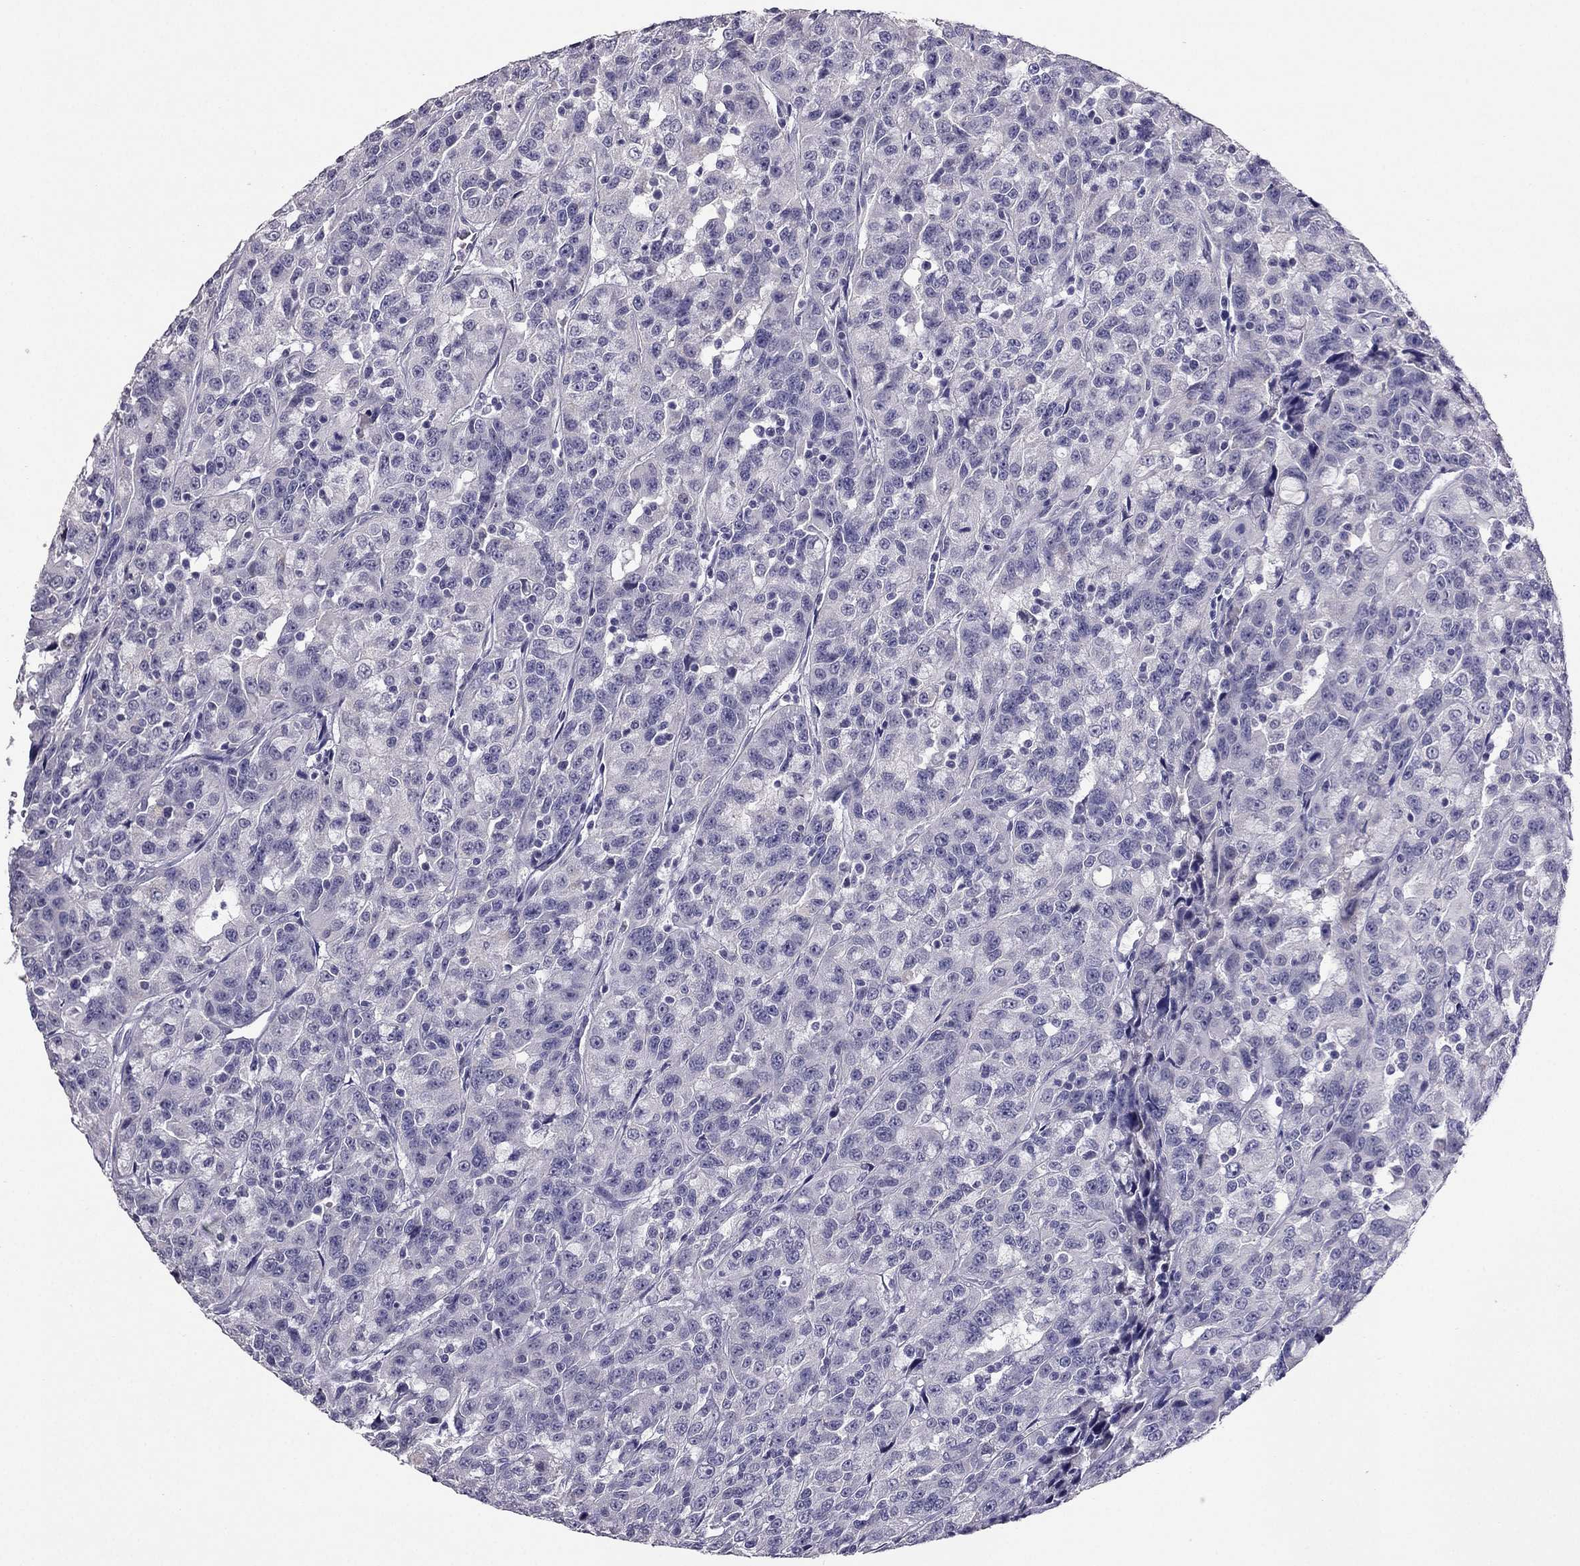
{"staining": {"intensity": "negative", "quantity": "none", "location": "none"}, "tissue": "urothelial cancer", "cell_type": "Tumor cells", "image_type": "cancer", "snomed": [{"axis": "morphology", "description": "Urothelial carcinoma, NOS"}, {"axis": "morphology", "description": "Urothelial carcinoma, High grade"}, {"axis": "topography", "description": "Urinary bladder"}], "caption": "Urothelial cancer was stained to show a protein in brown. There is no significant positivity in tumor cells.", "gene": "RHO", "patient": {"sex": "female", "age": 73}}